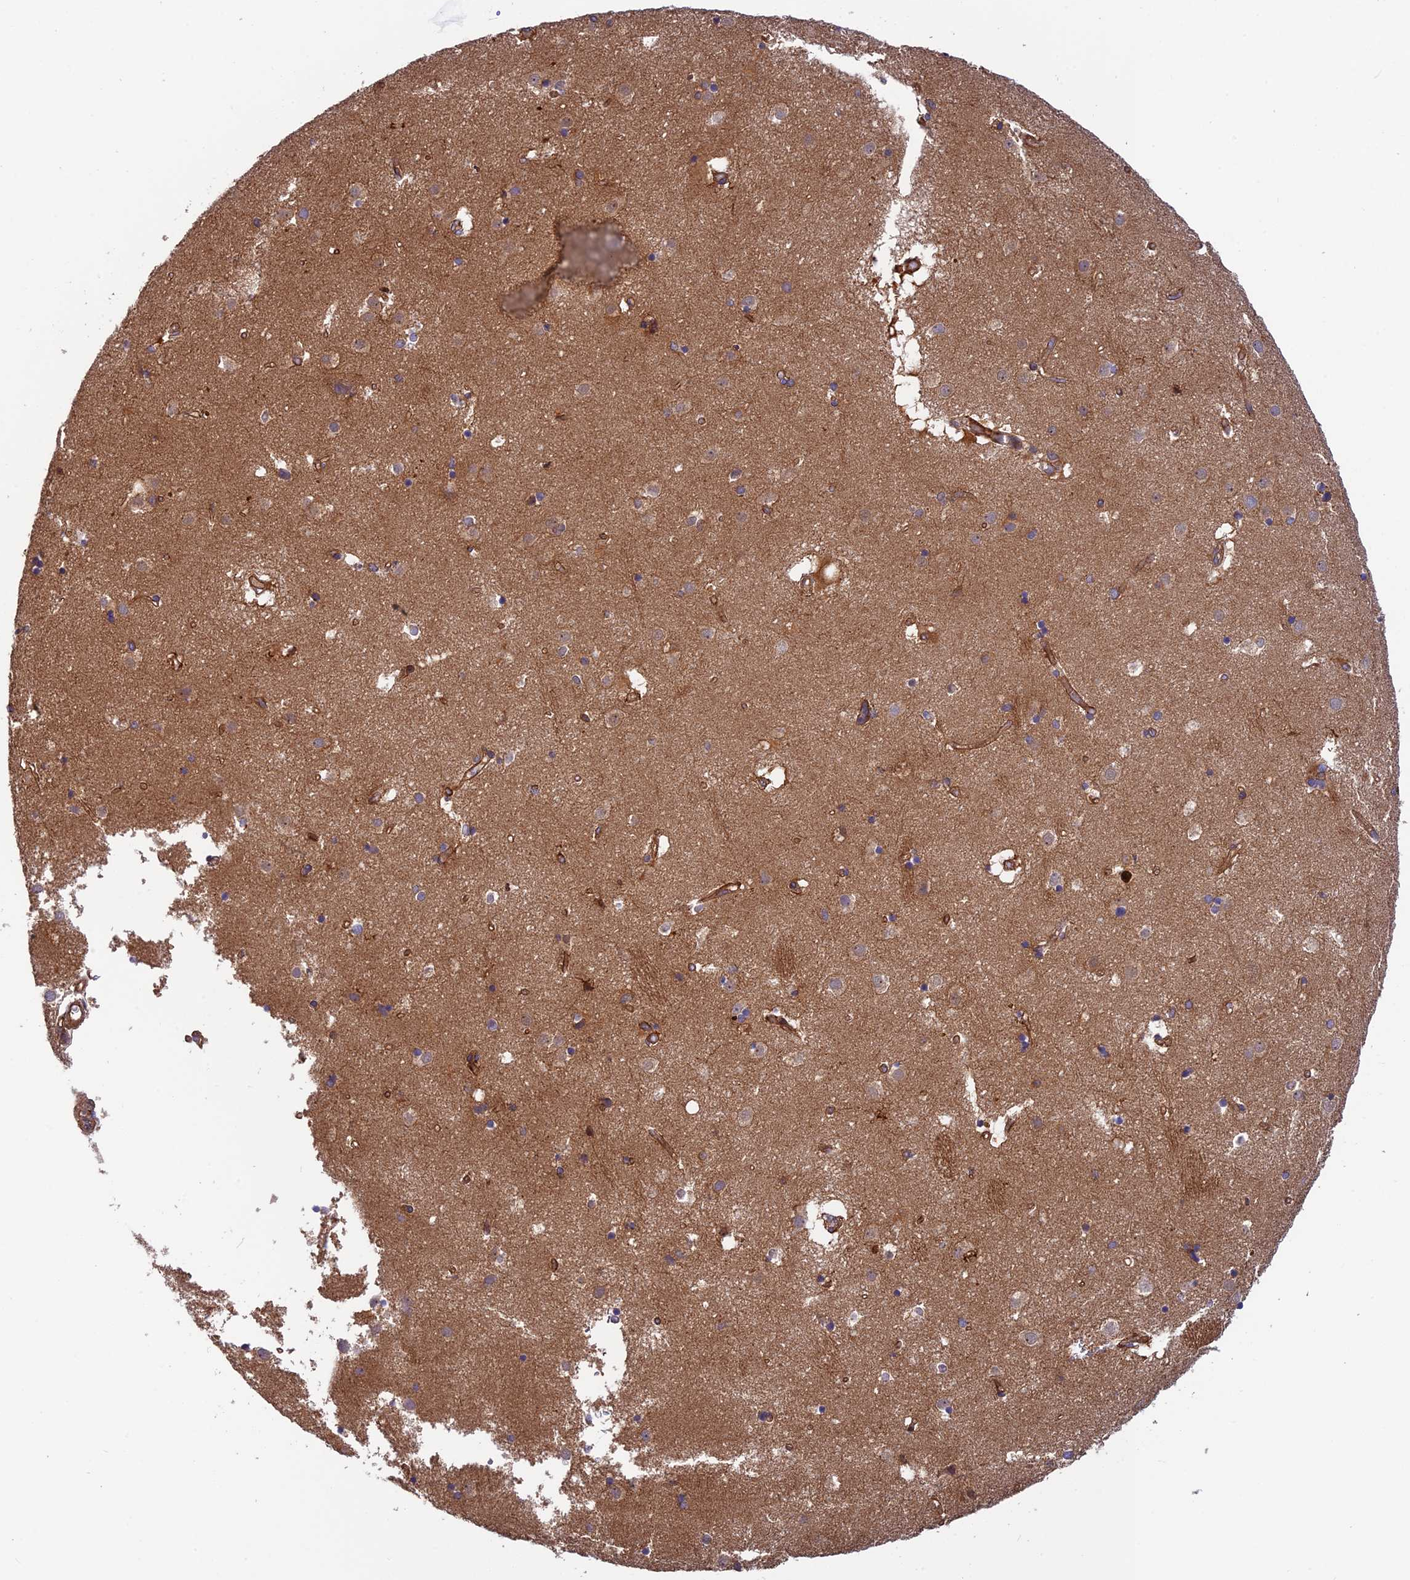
{"staining": {"intensity": "moderate", "quantity": "<25%", "location": "cytoplasmic/membranous"}, "tissue": "caudate", "cell_type": "Glial cells", "image_type": "normal", "snomed": [{"axis": "morphology", "description": "Normal tissue, NOS"}, {"axis": "topography", "description": "Lateral ventricle wall"}], "caption": "Brown immunohistochemical staining in unremarkable caudate shows moderate cytoplasmic/membranous staining in about <25% of glial cells.", "gene": "ADAMTS15", "patient": {"sex": "male", "age": 70}}